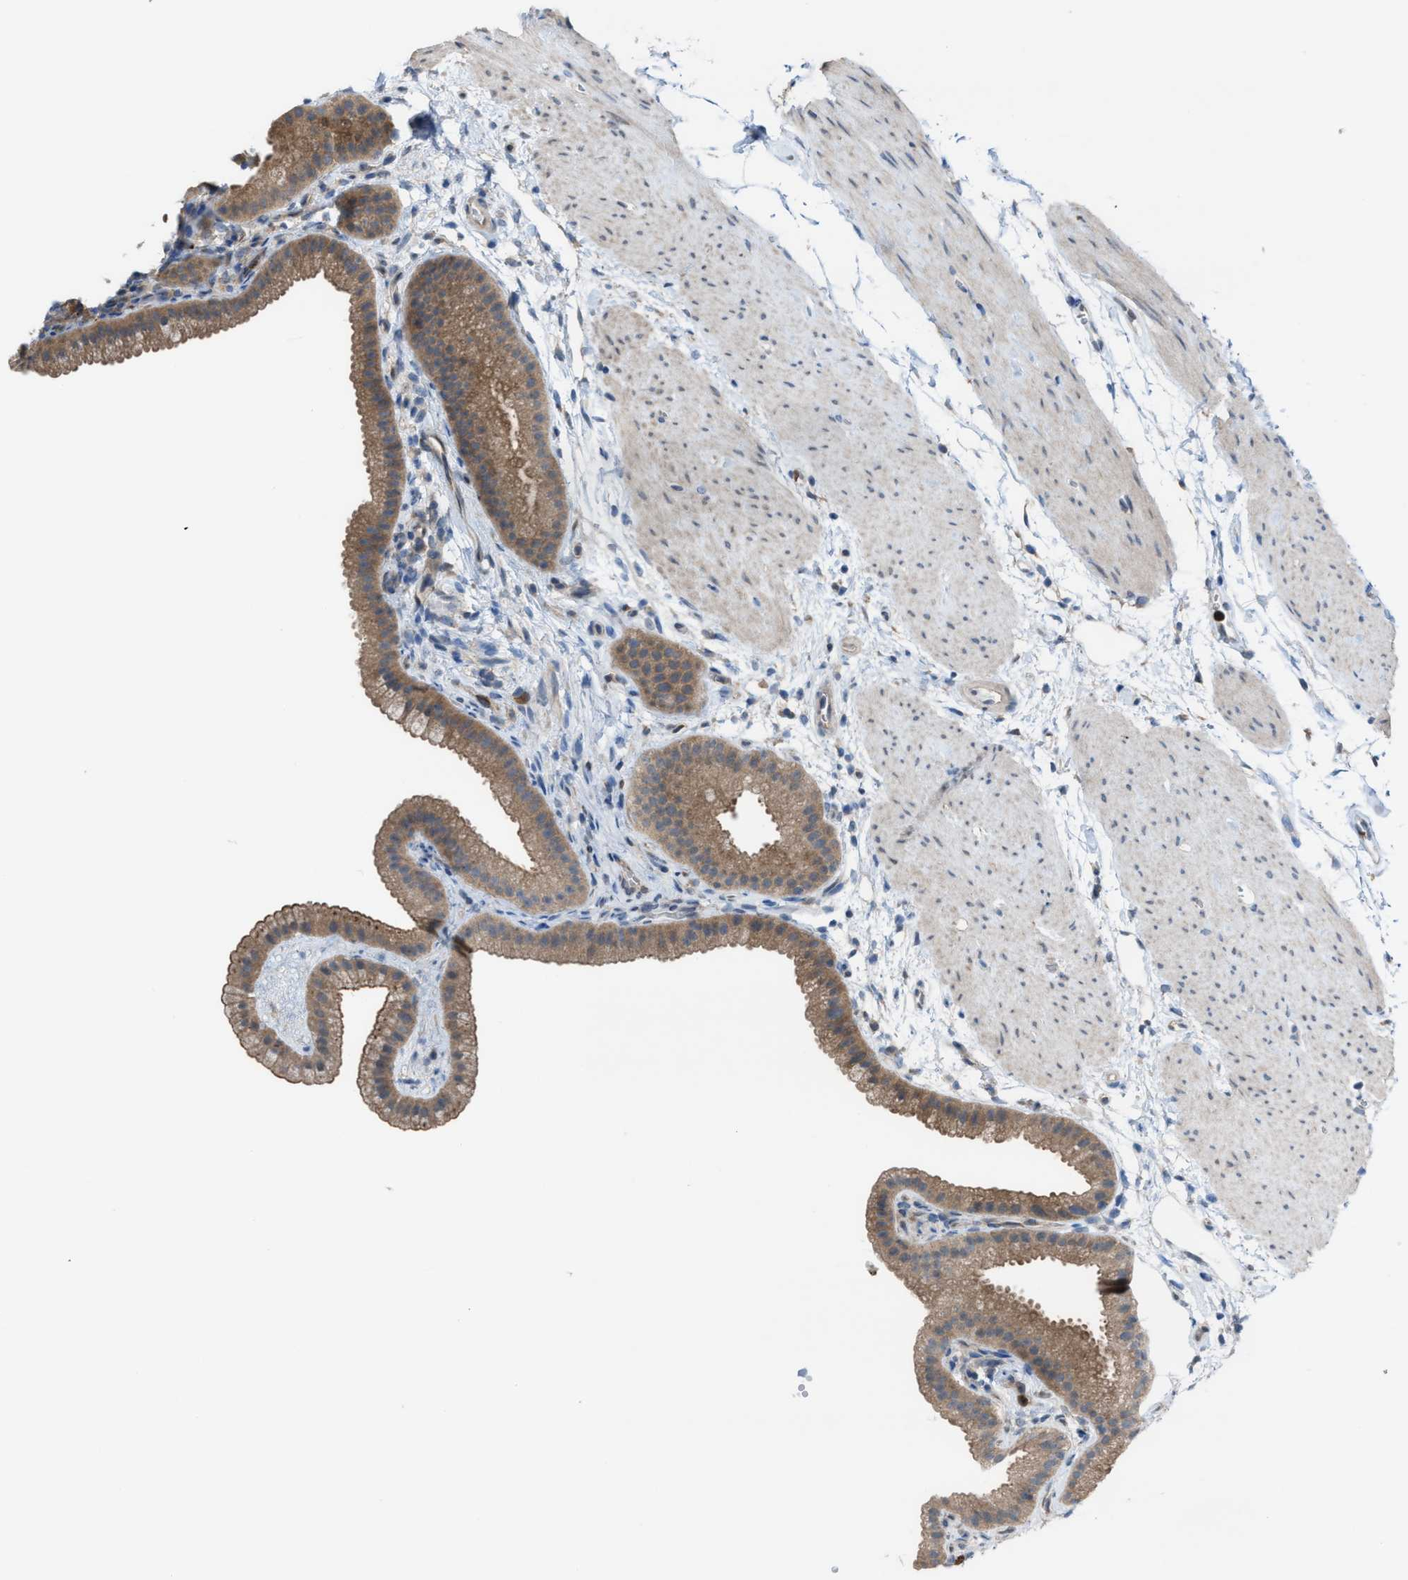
{"staining": {"intensity": "moderate", "quantity": ">75%", "location": "cytoplasmic/membranous"}, "tissue": "gallbladder", "cell_type": "Glandular cells", "image_type": "normal", "snomed": [{"axis": "morphology", "description": "Normal tissue, NOS"}, {"axis": "topography", "description": "Gallbladder"}], "caption": "There is medium levels of moderate cytoplasmic/membranous expression in glandular cells of normal gallbladder, as demonstrated by immunohistochemical staining (brown color).", "gene": "PLAA", "patient": {"sex": "female", "age": 64}}